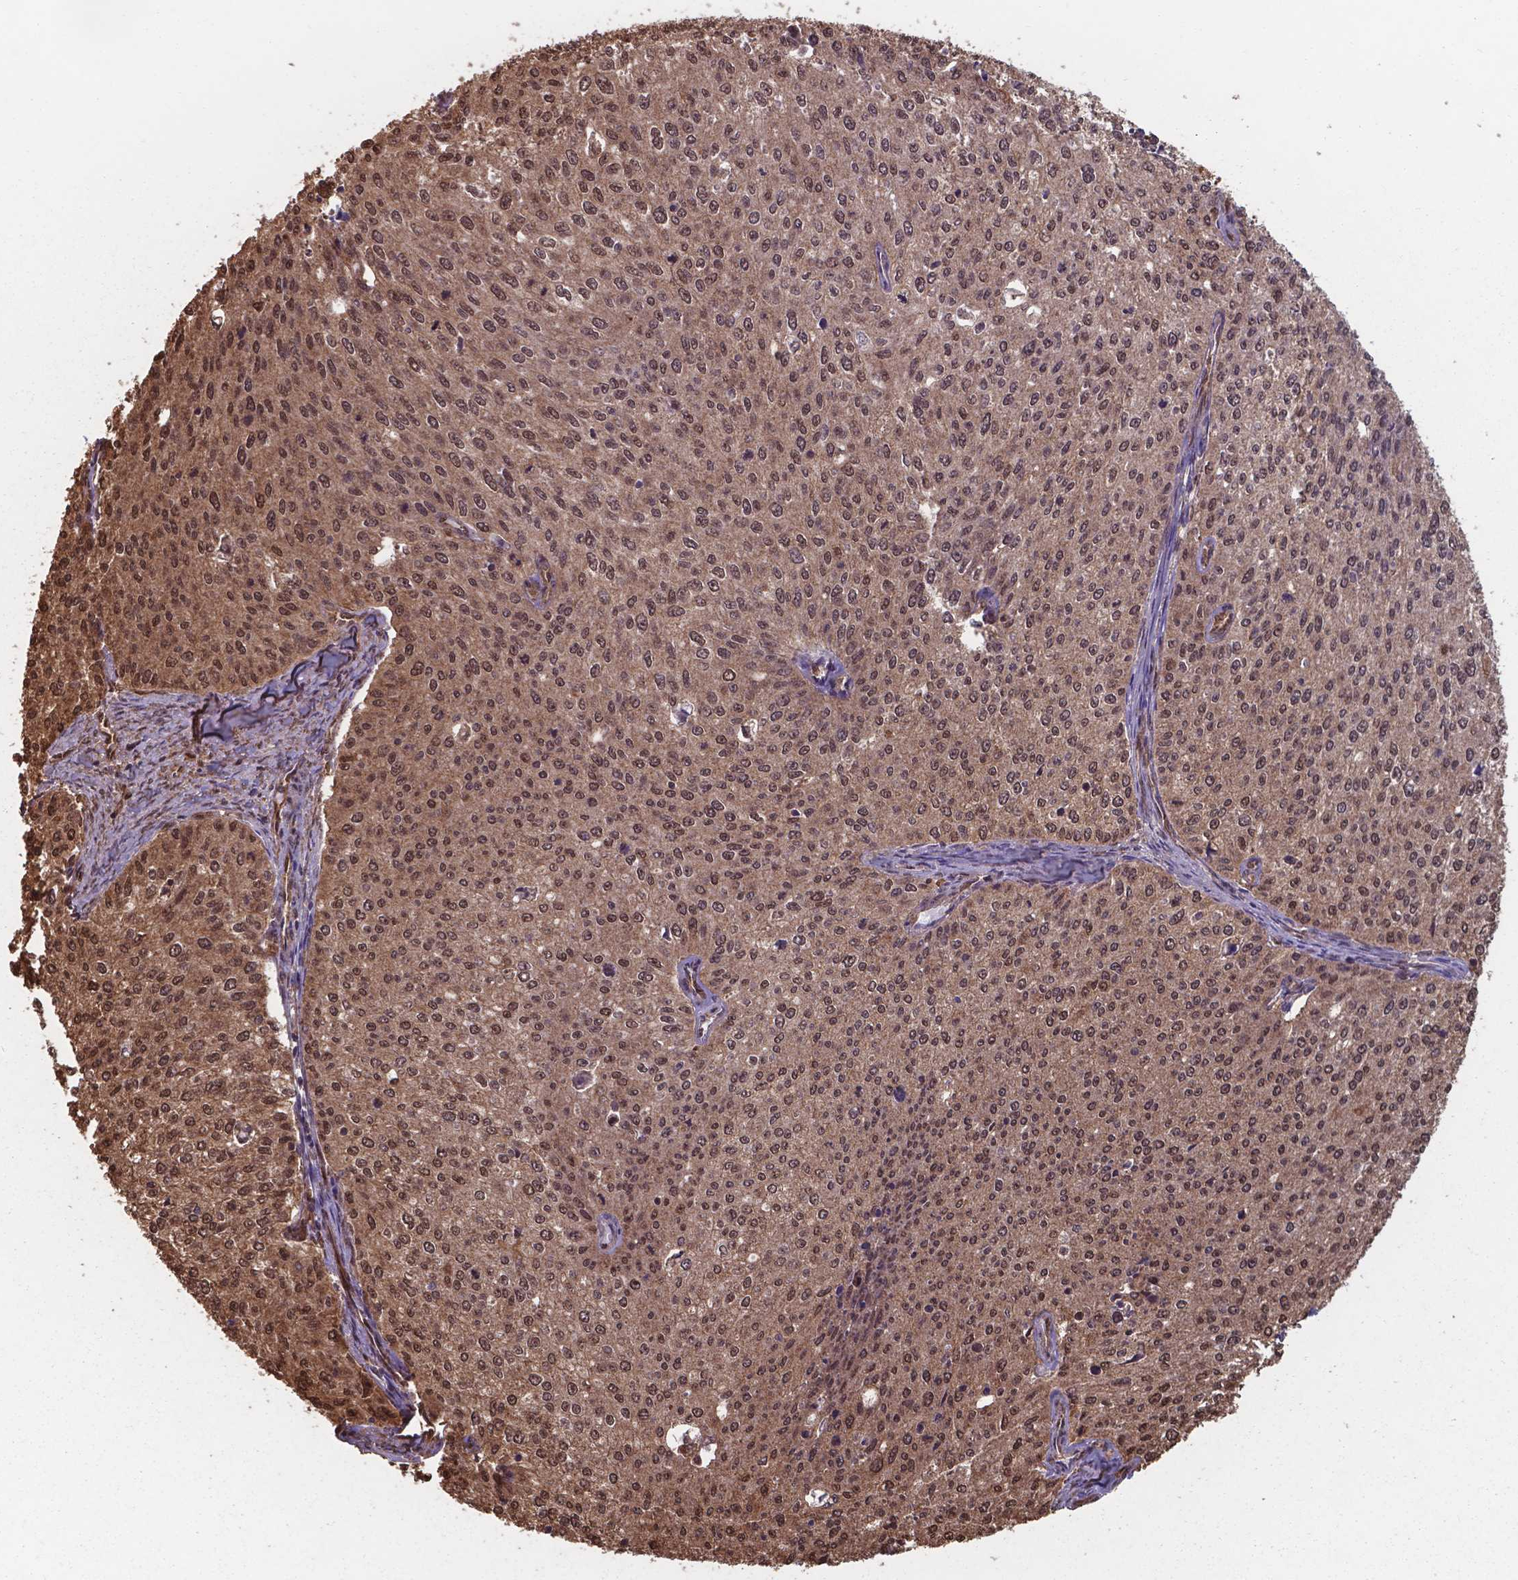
{"staining": {"intensity": "moderate", "quantity": ">75%", "location": "cytoplasmic/membranous,nuclear"}, "tissue": "cervical cancer", "cell_type": "Tumor cells", "image_type": "cancer", "snomed": [{"axis": "morphology", "description": "Squamous cell carcinoma, NOS"}, {"axis": "topography", "description": "Cervix"}], "caption": "Tumor cells show medium levels of moderate cytoplasmic/membranous and nuclear positivity in about >75% of cells in cervical squamous cell carcinoma.", "gene": "CHP2", "patient": {"sex": "female", "age": 38}}